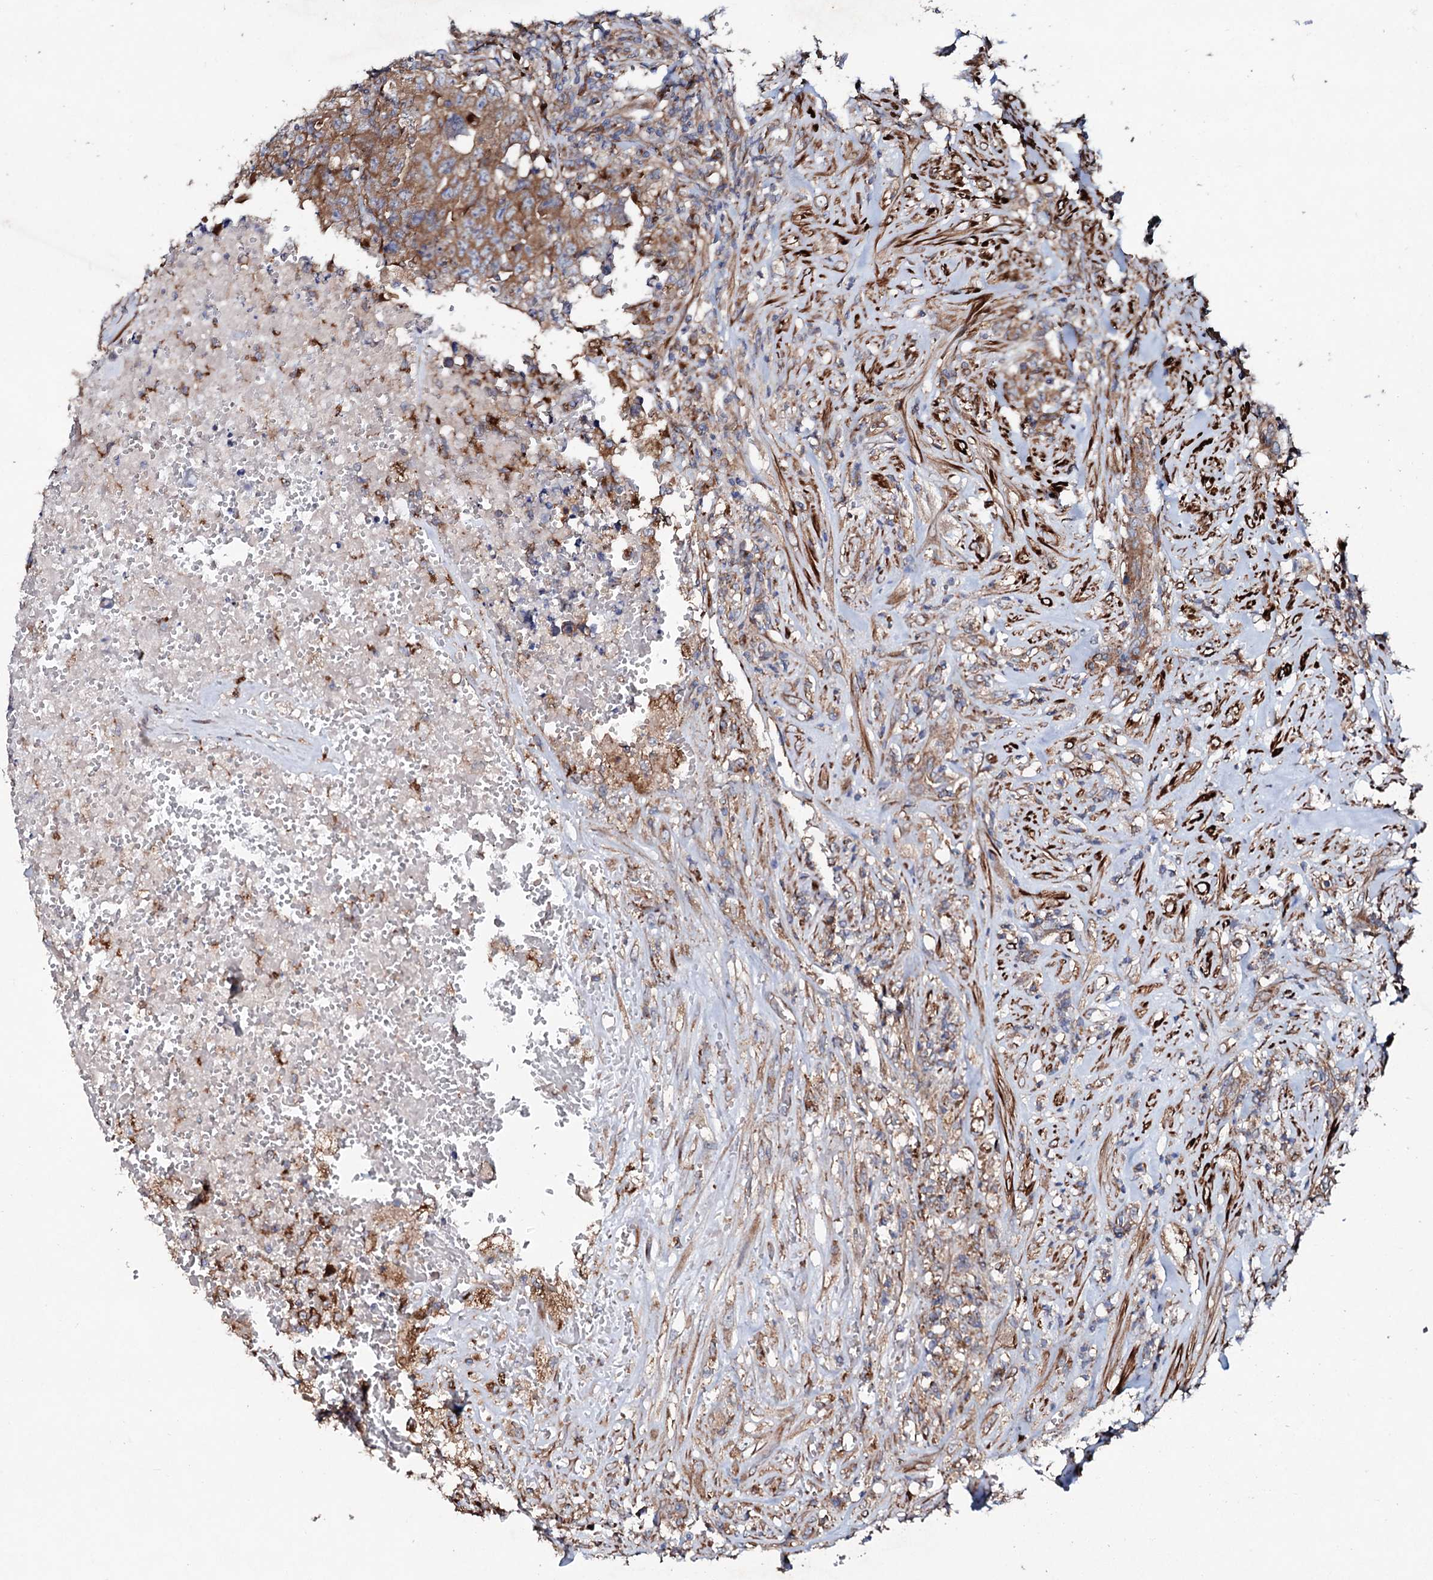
{"staining": {"intensity": "moderate", "quantity": ">75%", "location": "cytoplasmic/membranous"}, "tissue": "testis cancer", "cell_type": "Tumor cells", "image_type": "cancer", "snomed": [{"axis": "morphology", "description": "Carcinoma, Embryonal, NOS"}, {"axis": "topography", "description": "Testis"}], "caption": "Testis embryonal carcinoma stained with immunohistochemistry (IHC) reveals moderate cytoplasmic/membranous expression in about >75% of tumor cells. The staining was performed using DAB (3,3'-diaminobenzidine), with brown indicating positive protein expression. Nuclei are stained blue with hematoxylin.", "gene": "P2RX4", "patient": {"sex": "male", "age": 26}}